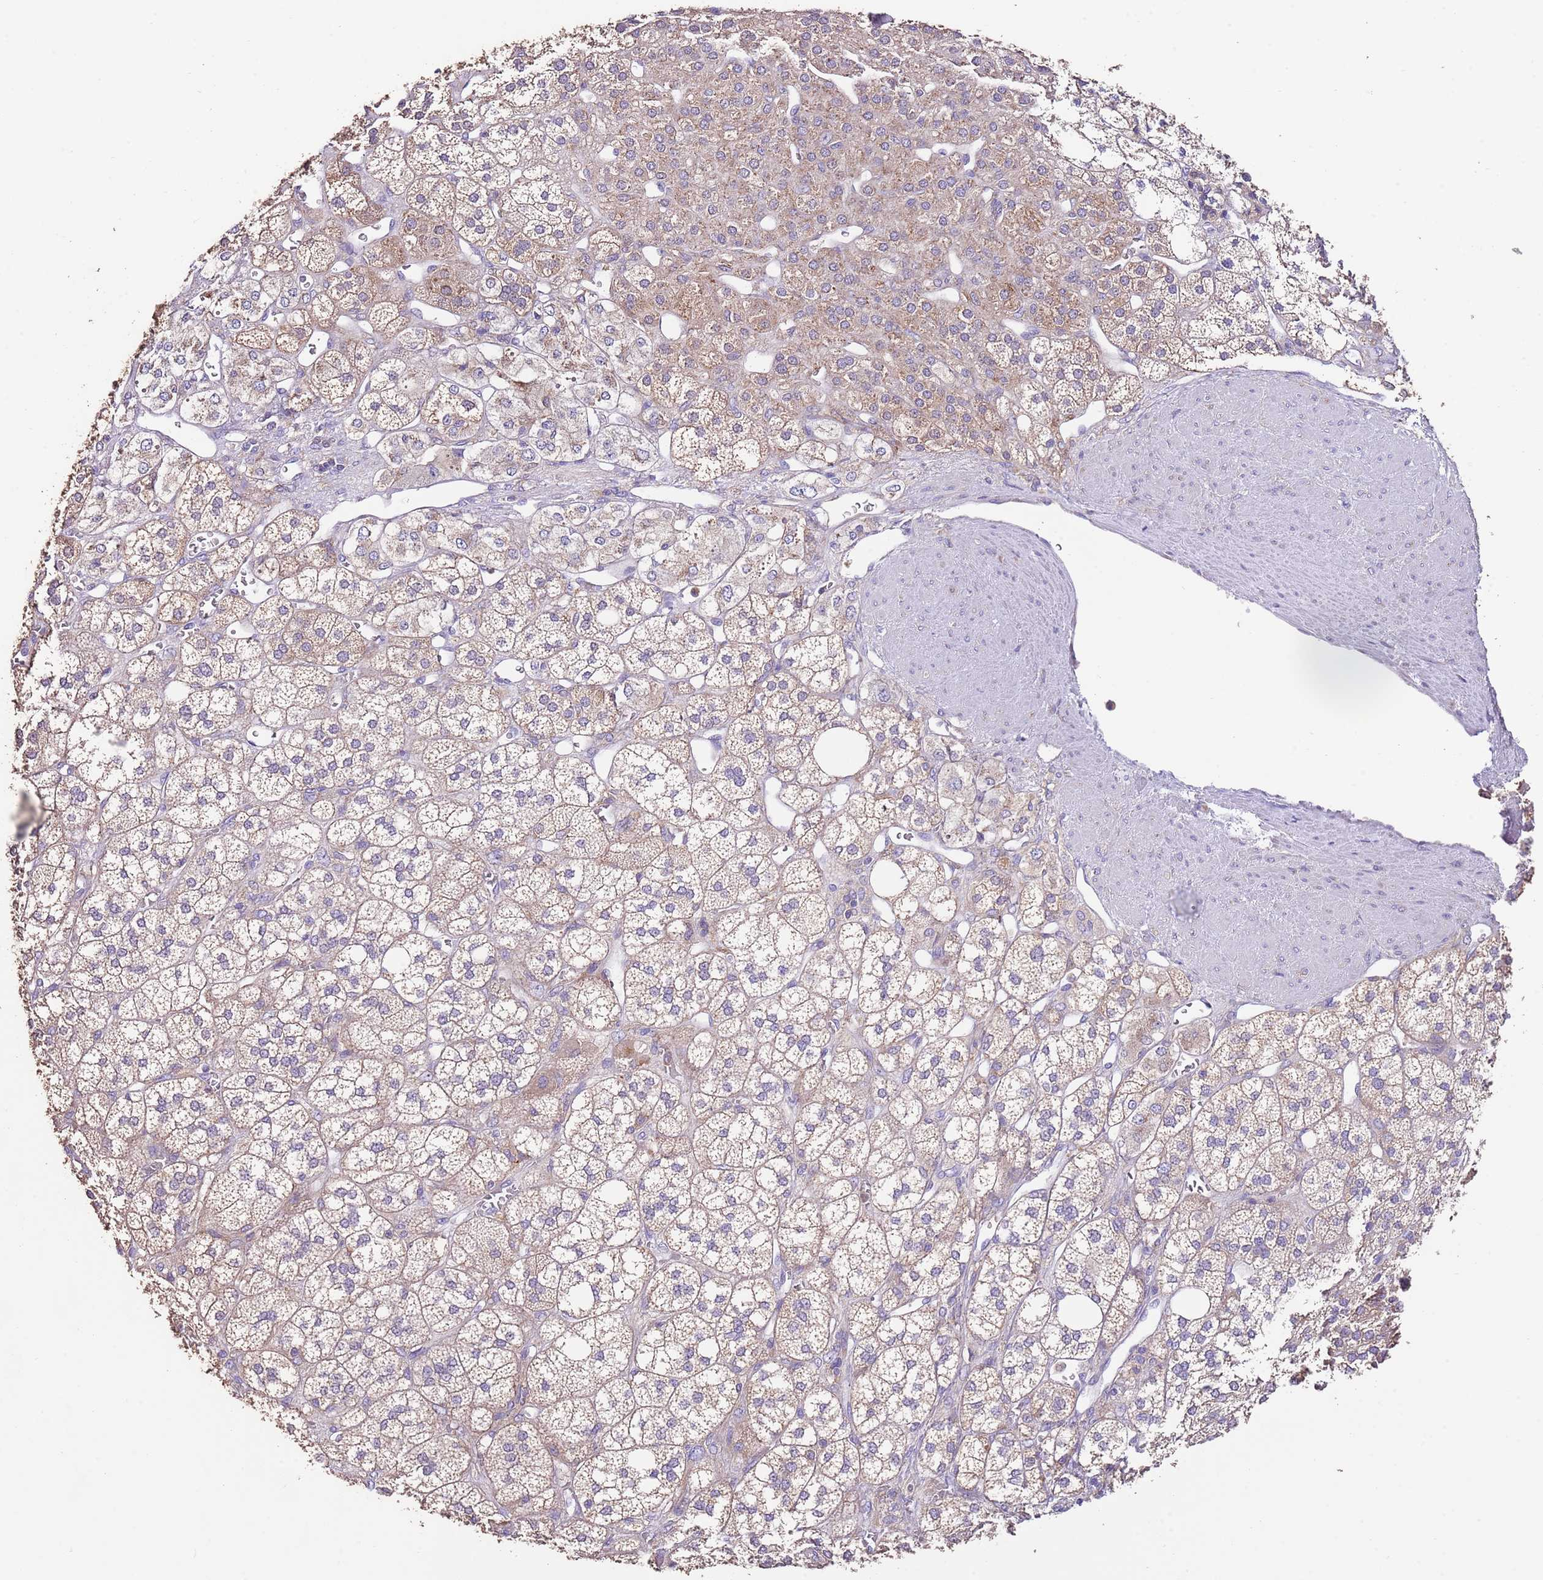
{"staining": {"intensity": "moderate", "quantity": ">75%", "location": "cytoplasmic/membranous"}, "tissue": "adrenal gland", "cell_type": "Glandular cells", "image_type": "normal", "snomed": [{"axis": "morphology", "description": "Normal tissue, NOS"}, {"axis": "topography", "description": "Adrenal gland"}], "caption": "Protein staining of normal adrenal gland shows moderate cytoplasmic/membranous positivity in approximately >75% of glandular cells.", "gene": "RPS10", "patient": {"sex": "male", "age": 61}}